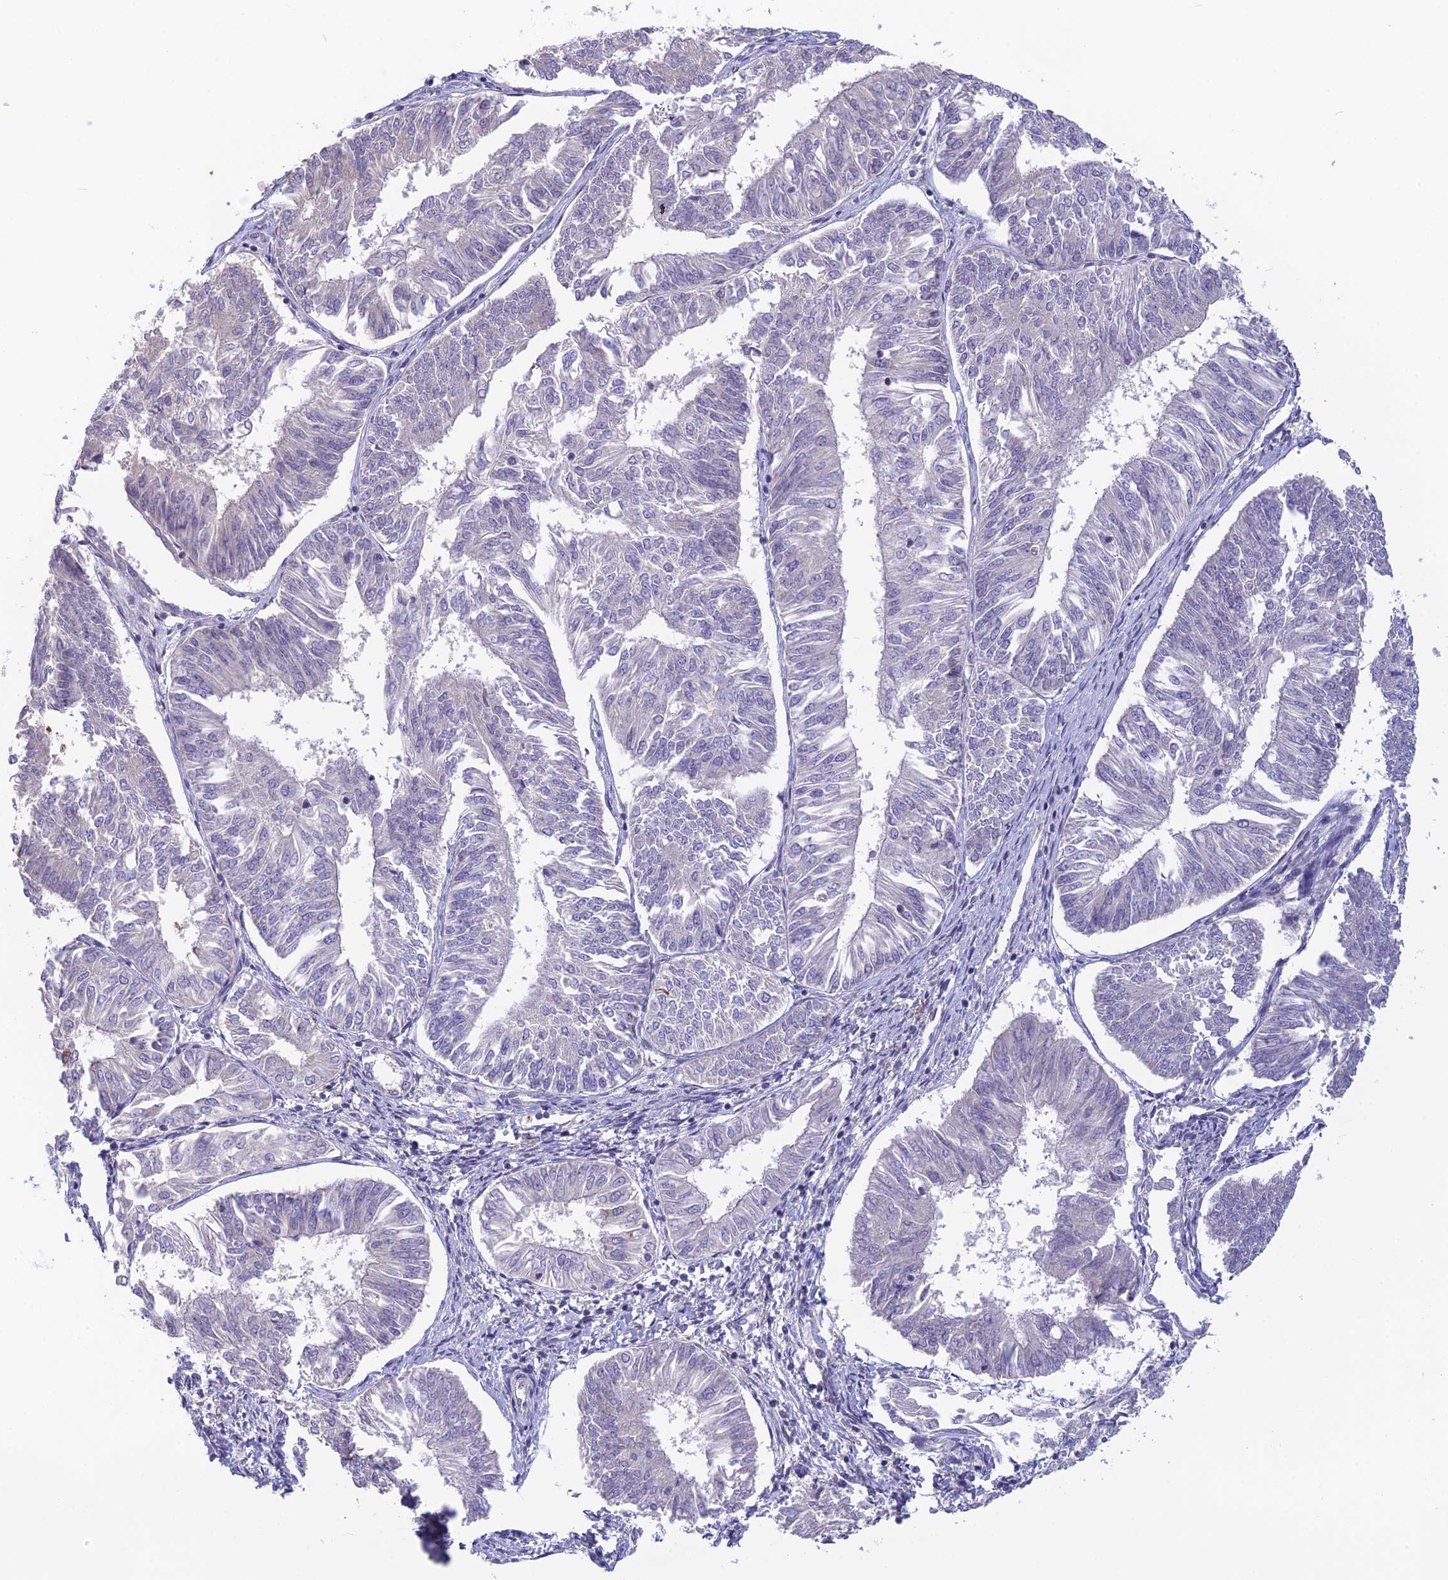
{"staining": {"intensity": "negative", "quantity": "none", "location": "none"}, "tissue": "endometrial cancer", "cell_type": "Tumor cells", "image_type": "cancer", "snomed": [{"axis": "morphology", "description": "Adenocarcinoma, NOS"}, {"axis": "topography", "description": "Endometrium"}], "caption": "An immunohistochemistry (IHC) histopathology image of endometrial adenocarcinoma is shown. There is no staining in tumor cells of endometrial adenocarcinoma.", "gene": "TMEM134", "patient": {"sex": "female", "age": 58}}